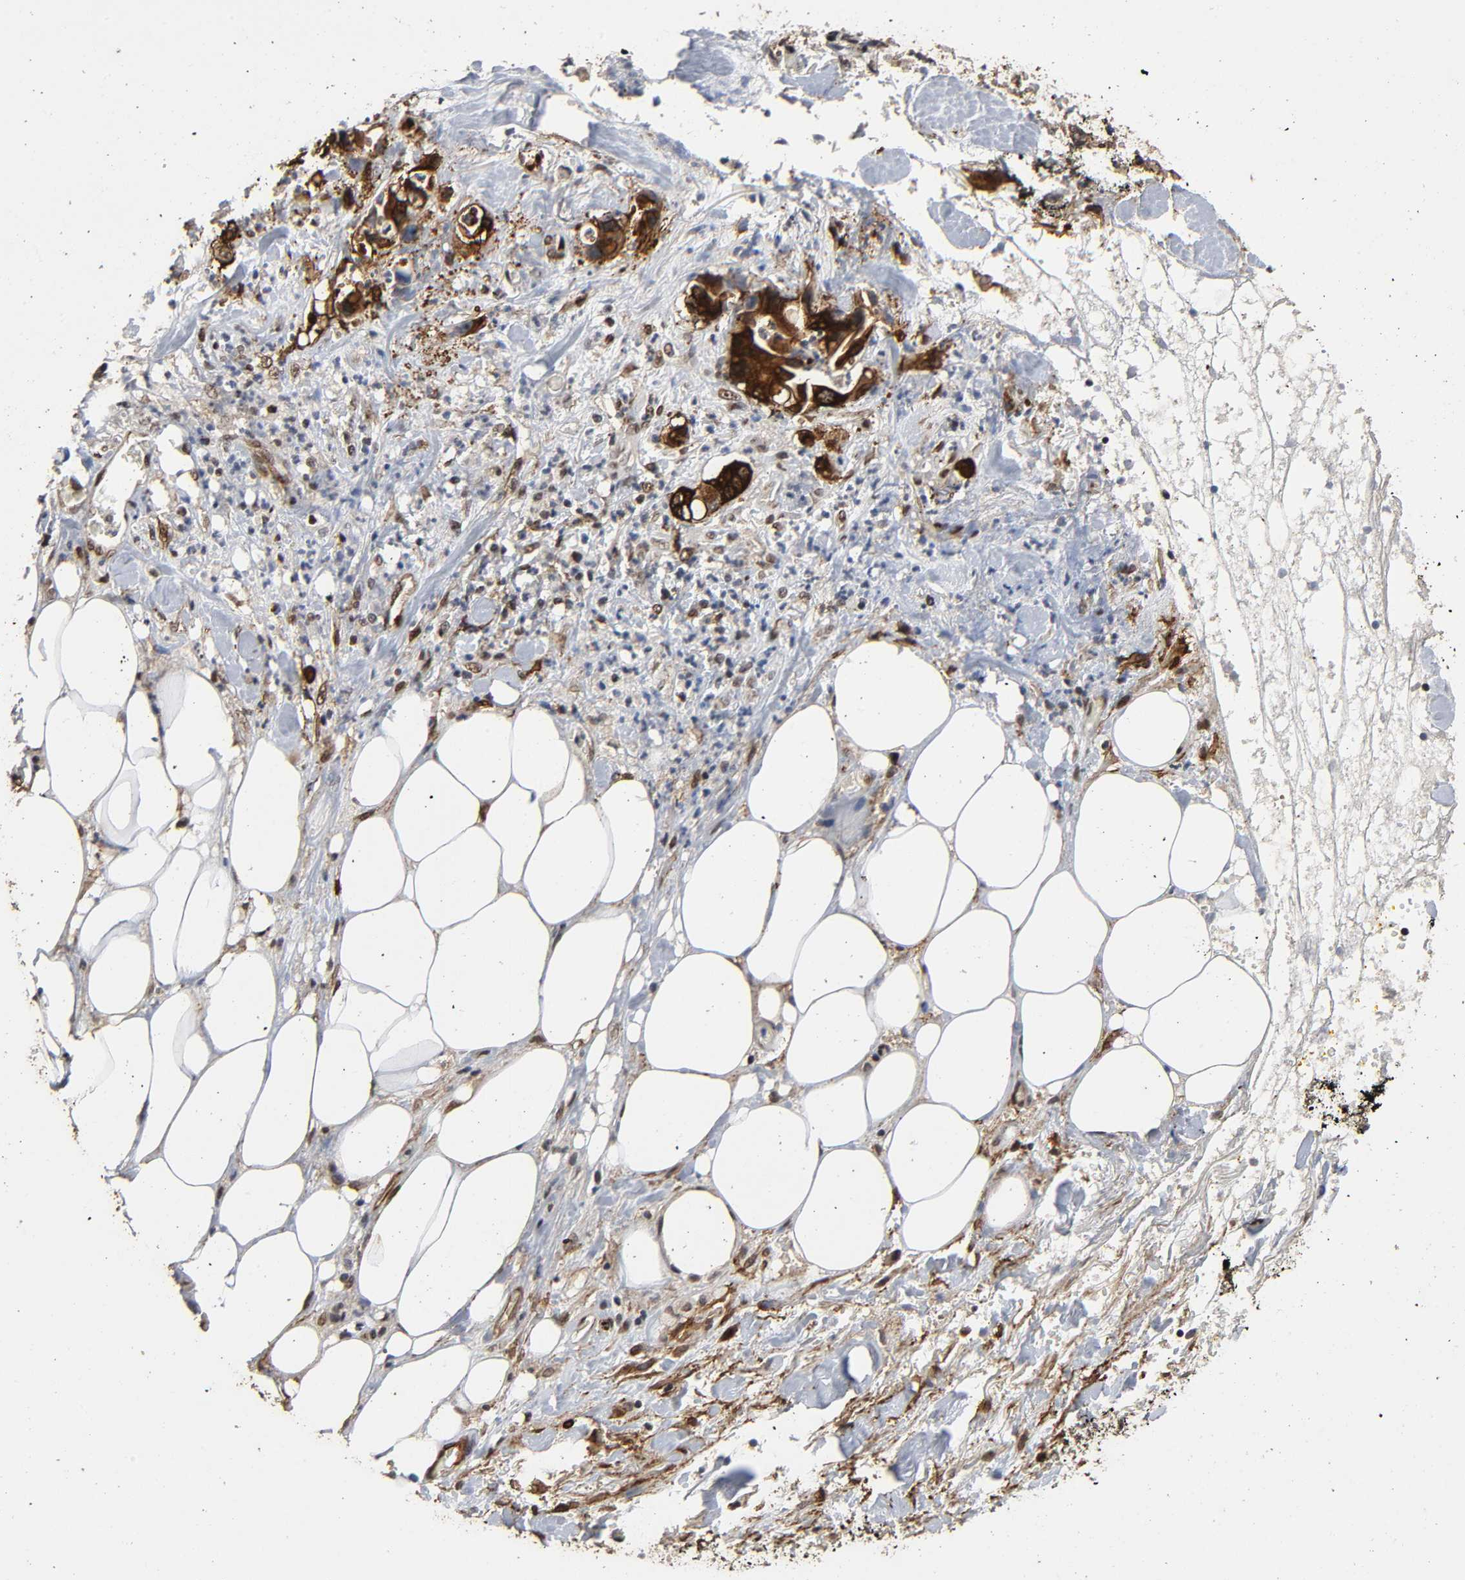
{"staining": {"intensity": "strong", "quantity": ">75%", "location": "cytoplasmic/membranous,nuclear"}, "tissue": "pancreatic cancer", "cell_type": "Tumor cells", "image_type": "cancer", "snomed": [{"axis": "morphology", "description": "Adenocarcinoma, NOS"}, {"axis": "topography", "description": "Pancreas"}], "caption": "Approximately >75% of tumor cells in pancreatic cancer (adenocarcinoma) reveal strong cytoplasmic/membranous and nuclear protein staining as visualized by brown immunohistochemical staining.", "gene": "AHNAK2", "patient": {"sex": "male", "age": 70}}